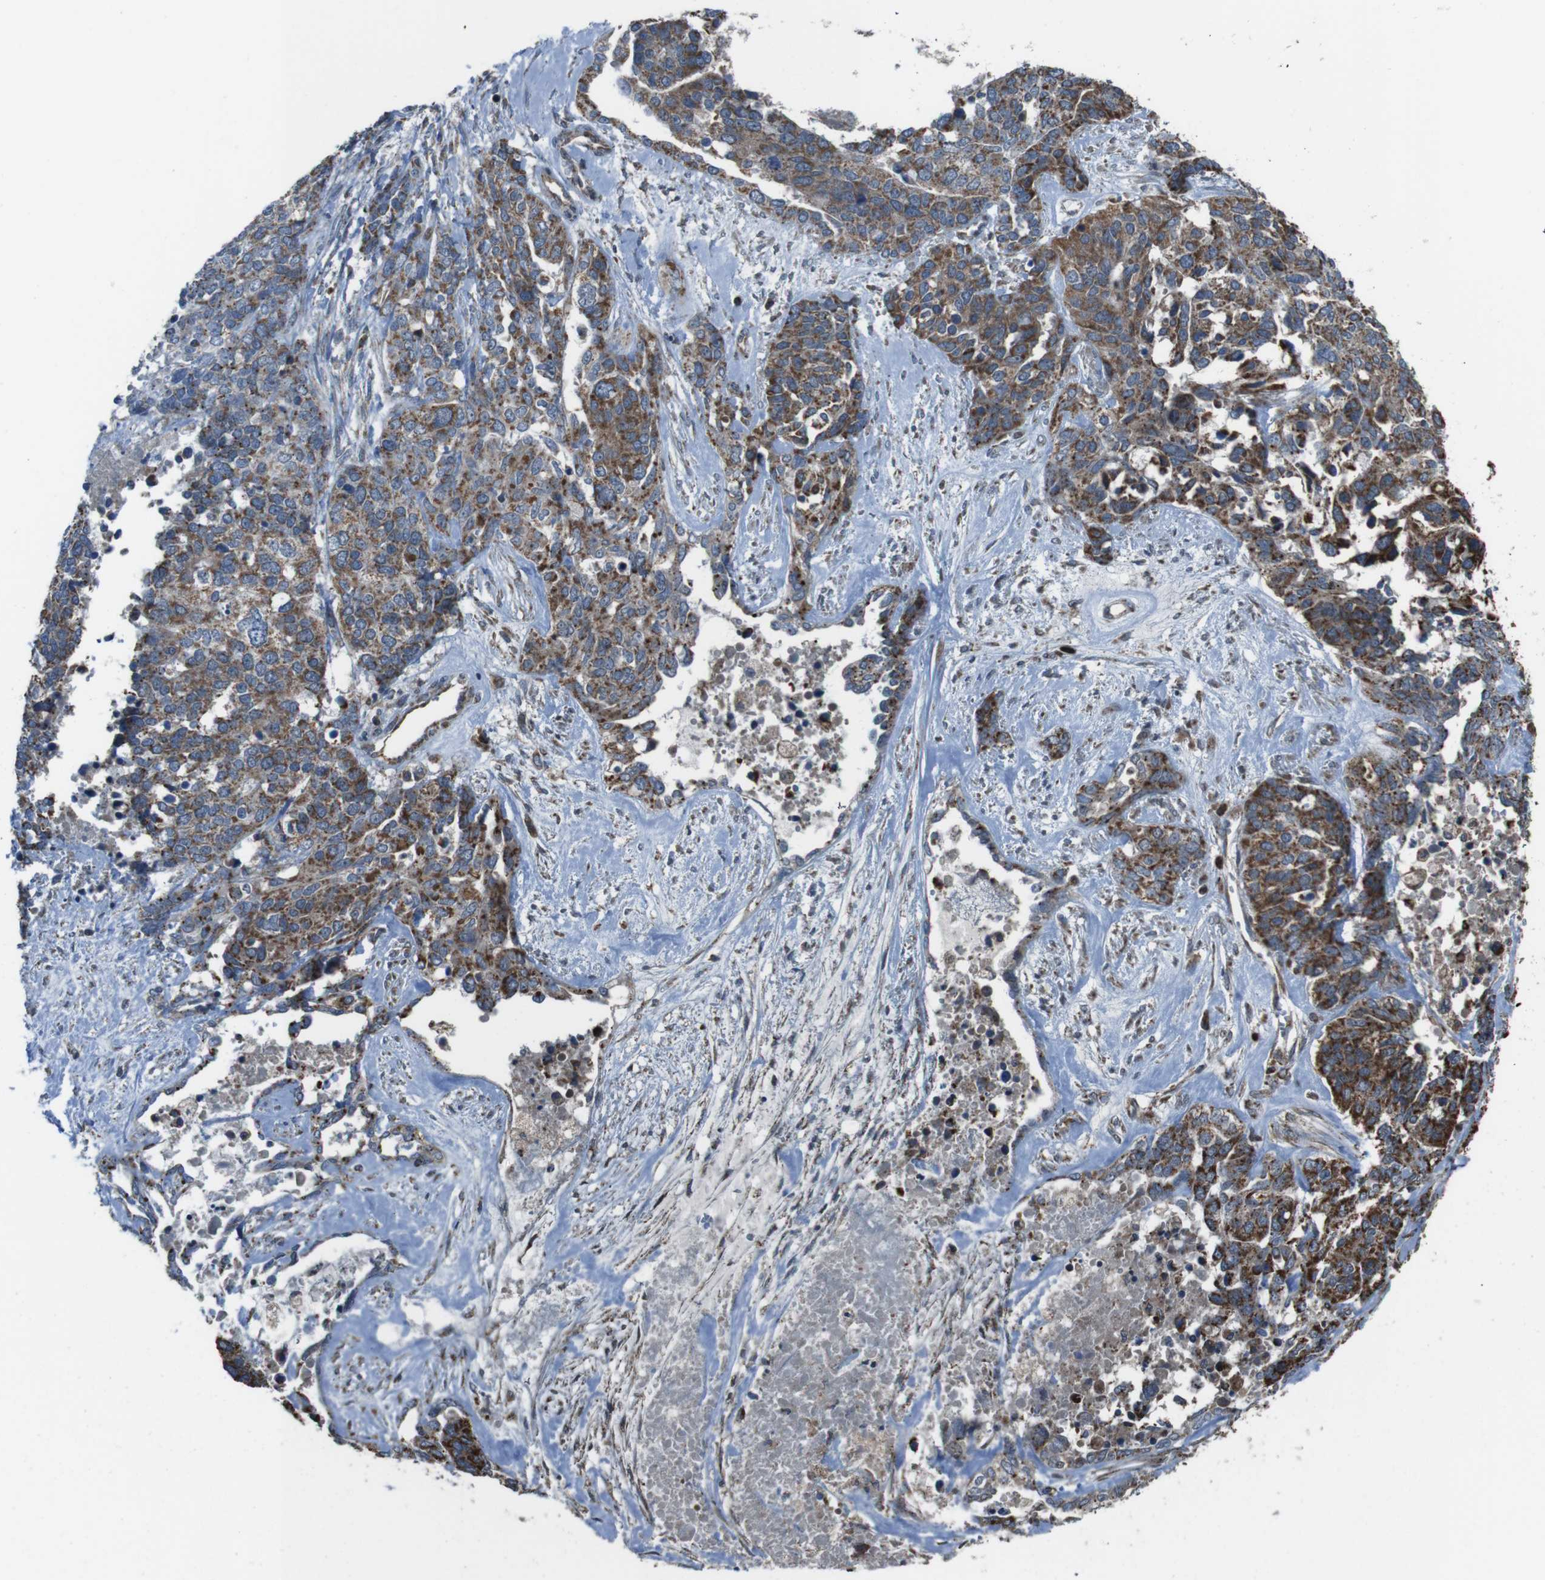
{"staining": {"intensity": "strong", "quantity": ">75%", "location": "cytoplasmic/membranous"}, "tissue": "ovarian cancer", "cell_type": "Tumor cells", "image_type": "cancer", "snomed": [{"axis": "morphology", "description": "Cystadenocarcinoma, serous, NOS"}, {"axis": "topography", "description": "Ovary"}], "caption": "A brown stain shows strong cytoplasmic/membranous staining of a protein in human ovarian cancer (serous cystadenocarcinoma) tumor cells.", "gene": "GIMAP8", "patient": {"sex": "female", "age": 44}}